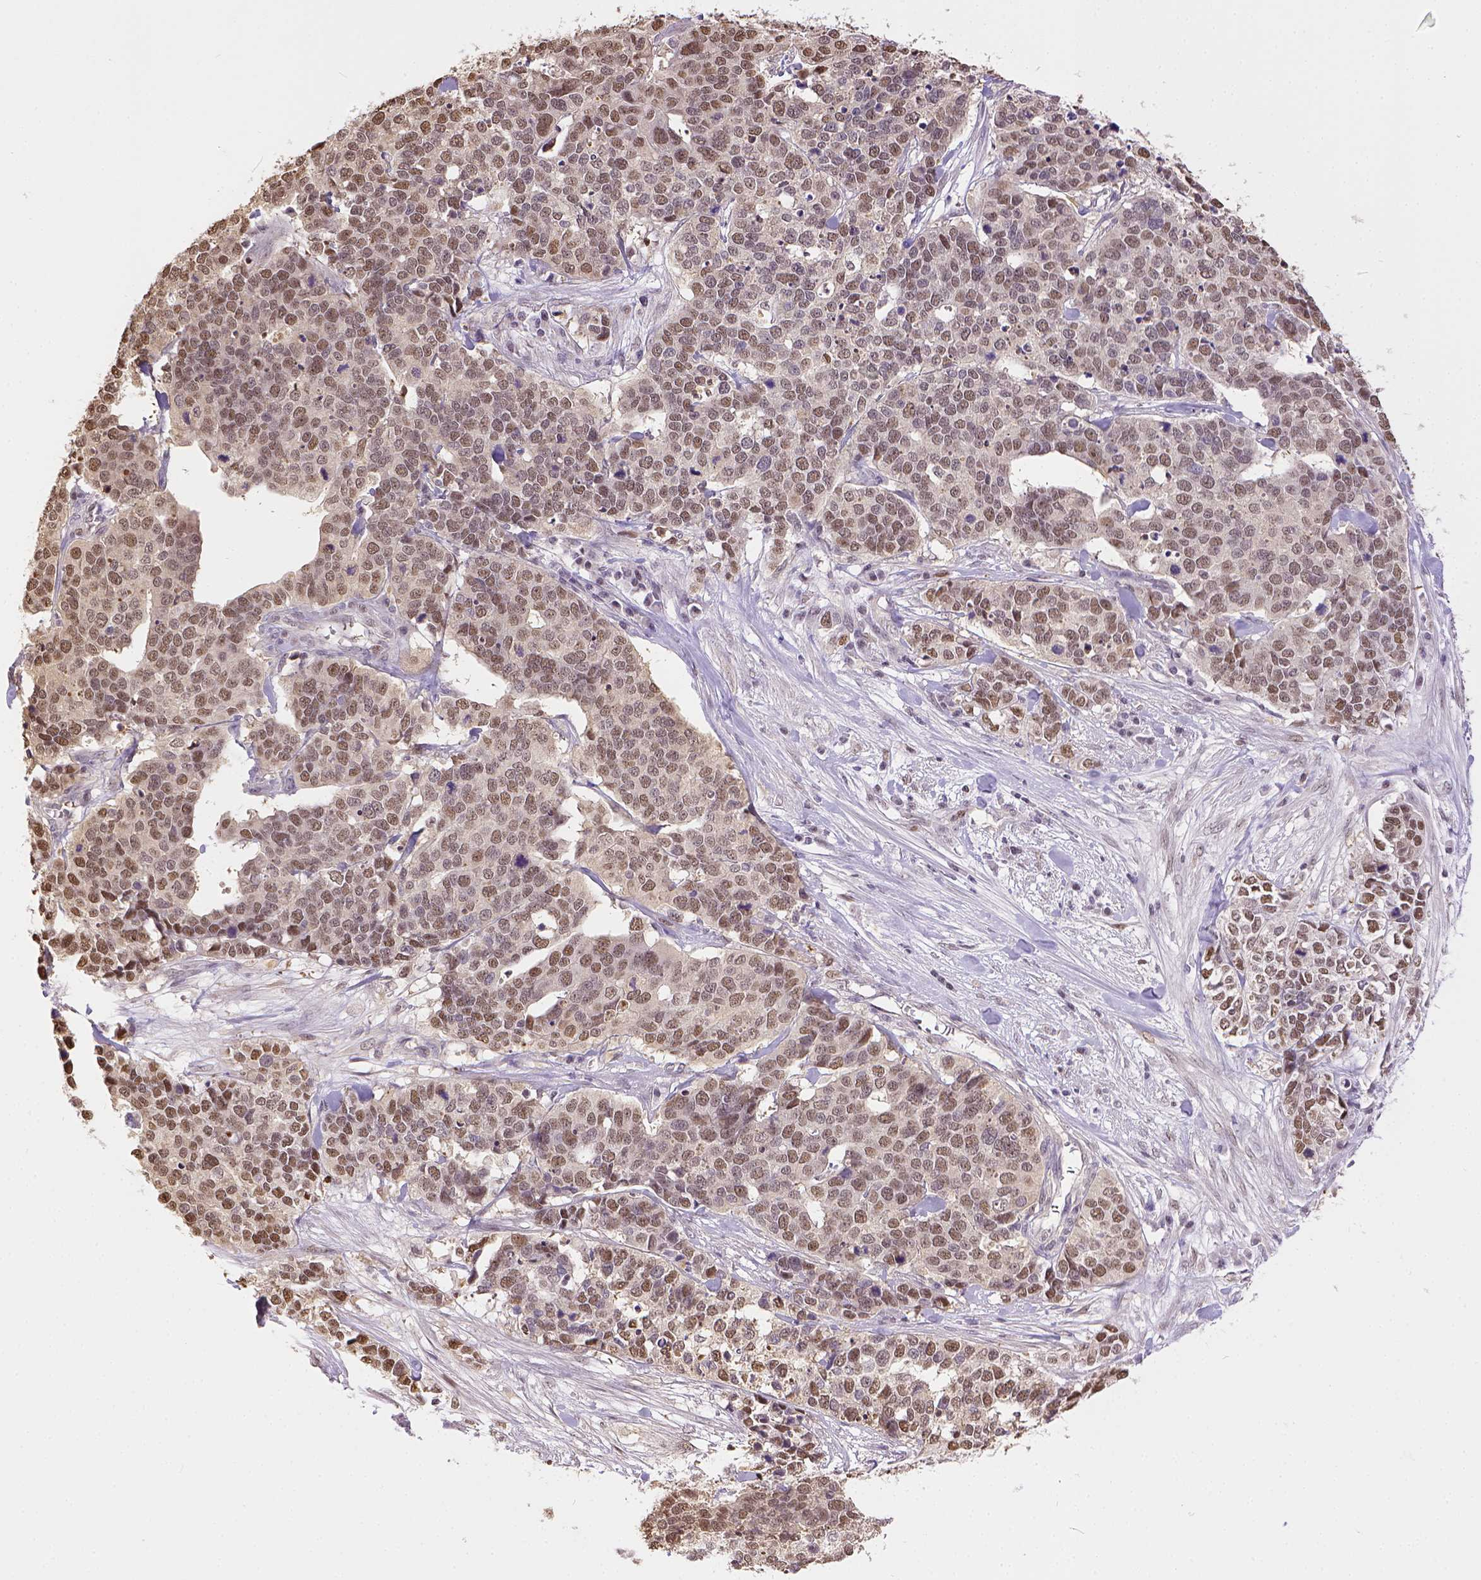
{"staining": {"intensity": "moderate", "quantity": ">75%", "location": "nuclear"}, "tissue": "ovarian cancer", "cell_type": "Tumor cells", "image_type": "cancer", "snomed": [{"axis": "morphology", "description": "Carcinoma, endometroid"}, {"axis": "topography", "description": "Ovary"}], "caption": "Protein staining of ovarian cancer (endometroid carcinoma) tissue exhibits moderate nuclear staining in about >75% of tumor cells.", "gene": "ERCC1", "patient": {"sex": "female", "age": 65}}